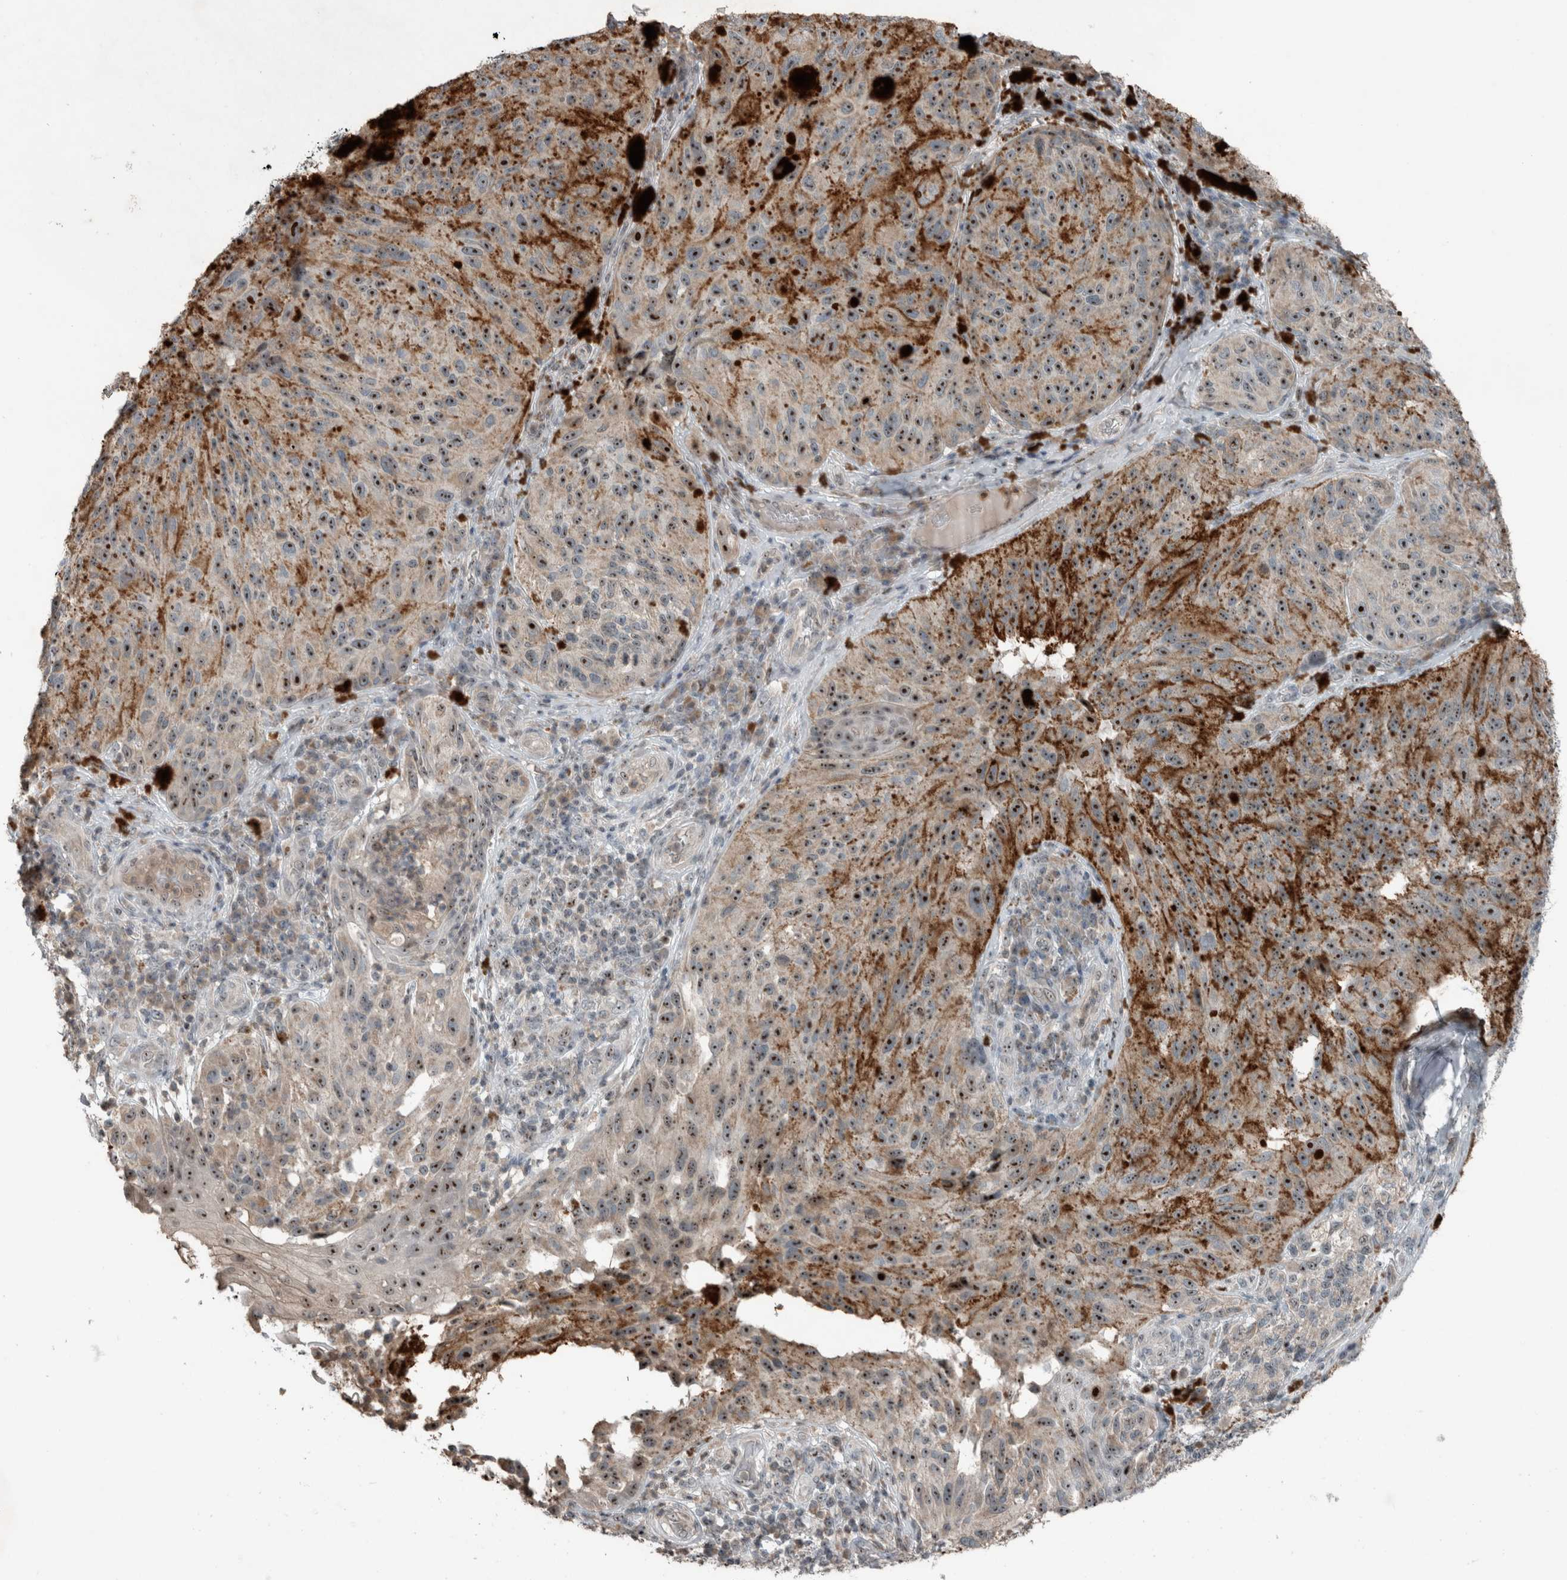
{"staining": {"intensity": "strong", "quantity": ">75%", "location": "nuclear"}, "tissue": "melanoma", "cell_type": "Tumor cells", "image_type": "cancer", "snomed": [{"axis": "morphology", "description": "Malignant melanoma, NOS"}, {"axis": "topography", "description": "Skin"}], "caption": "Protein positivity by immunohistochemistry displays strong nuclear staining in about >75% of tumor cells in melanoma.", "gene": "RPF1", "patient": {"sex": "female", "age": 73}}